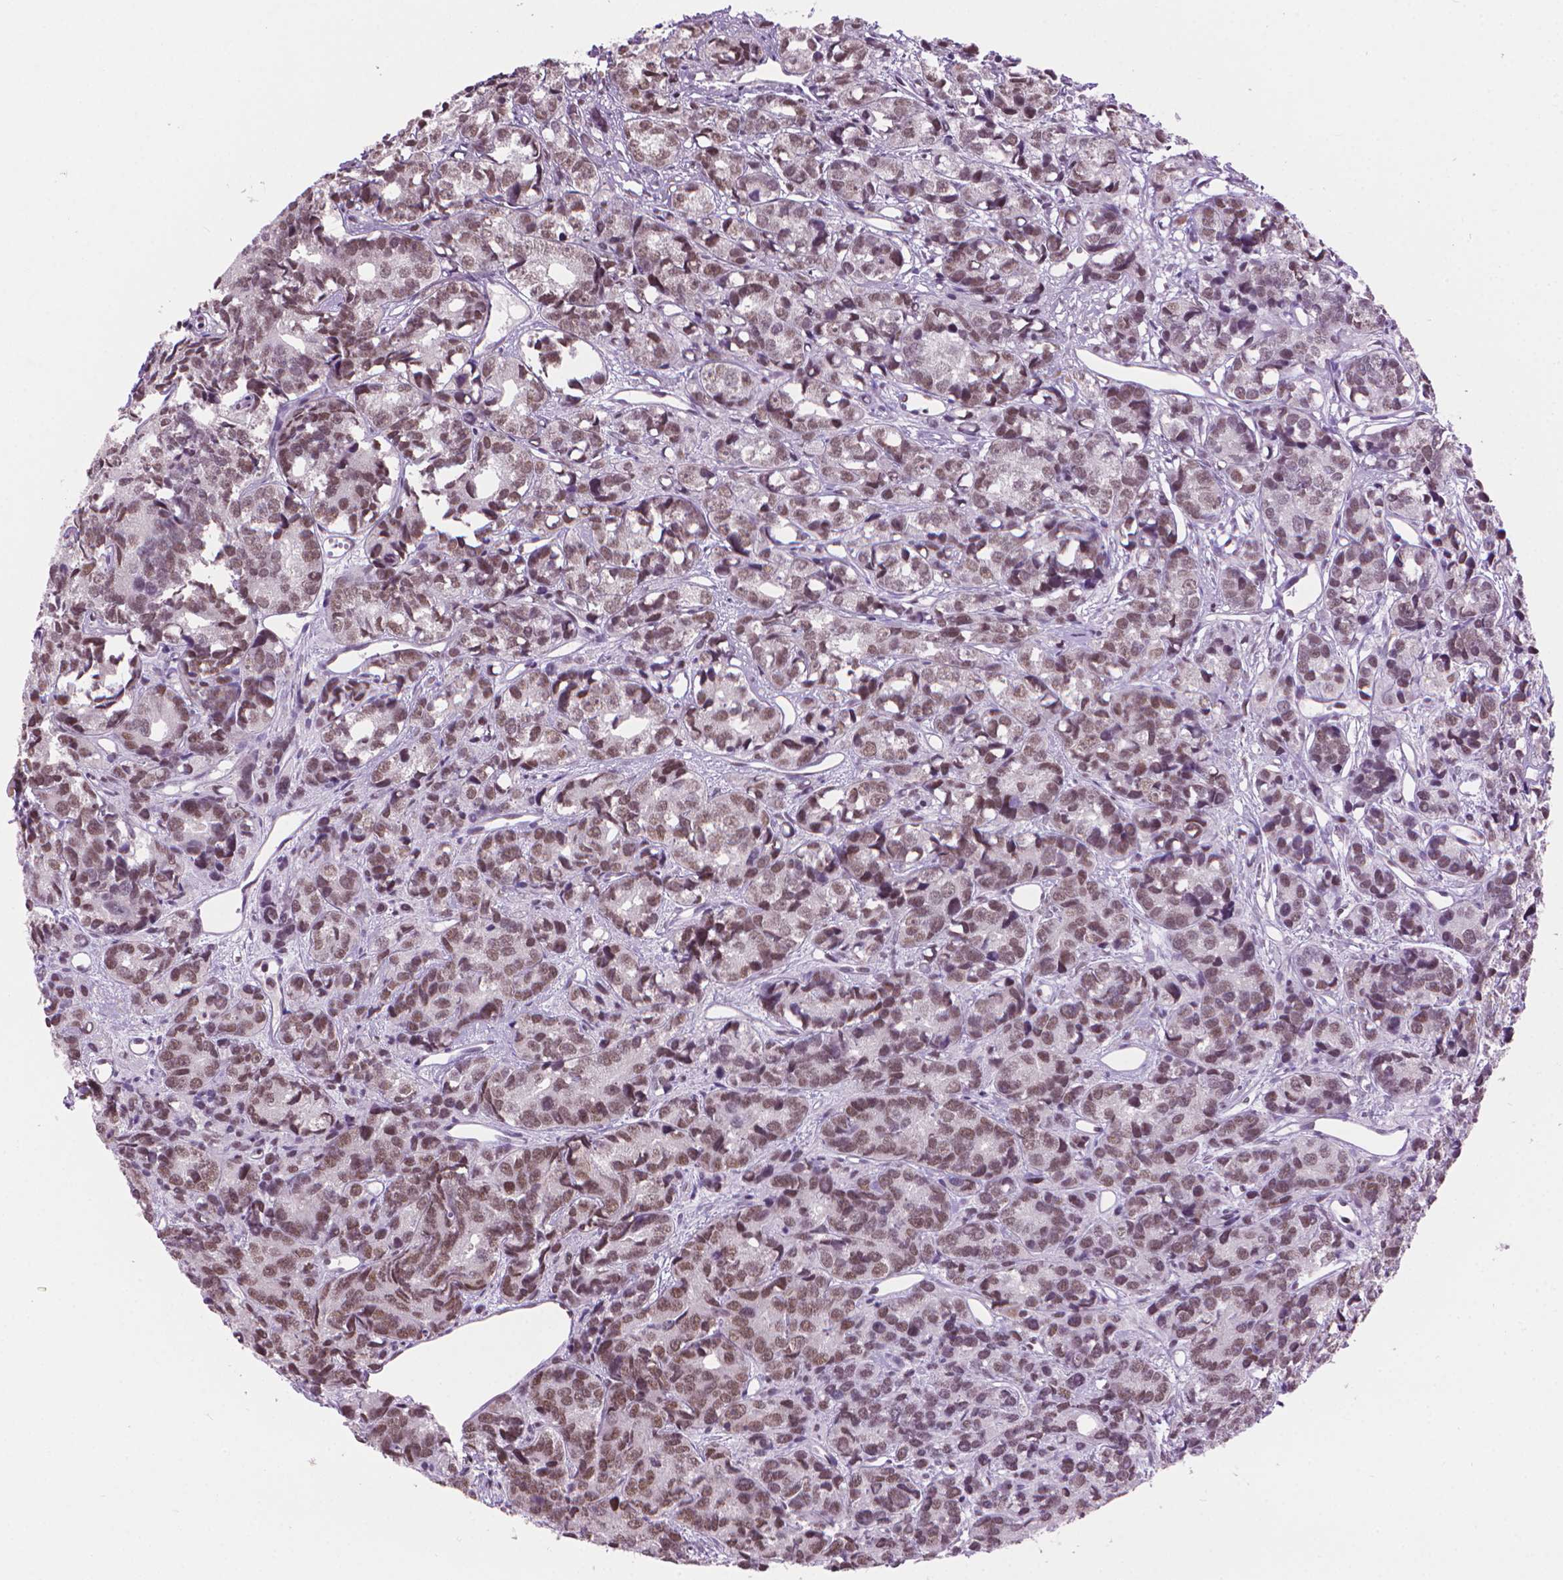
{"staining": {"intensity": "moderate", "quantity": ">75%", "location": "nuclear"}, "tissue": "prostate cancer", "cell_type": "Tumor cells", "image_type": "cancer", "snomed": [{"axis": "morphology", "description": "Adenocarcinoma, High grade"}, {"axis": "topography", "description": "Prostate"}], "caption": "About >75% of tumor cells in prostate high-grade adenocarcinoma reveal moderate nuclear protein positivity as visualized by brown immunohistochemical staining.", "gene": "UBN1", "patient": {"sex": "male", "age": 77}}